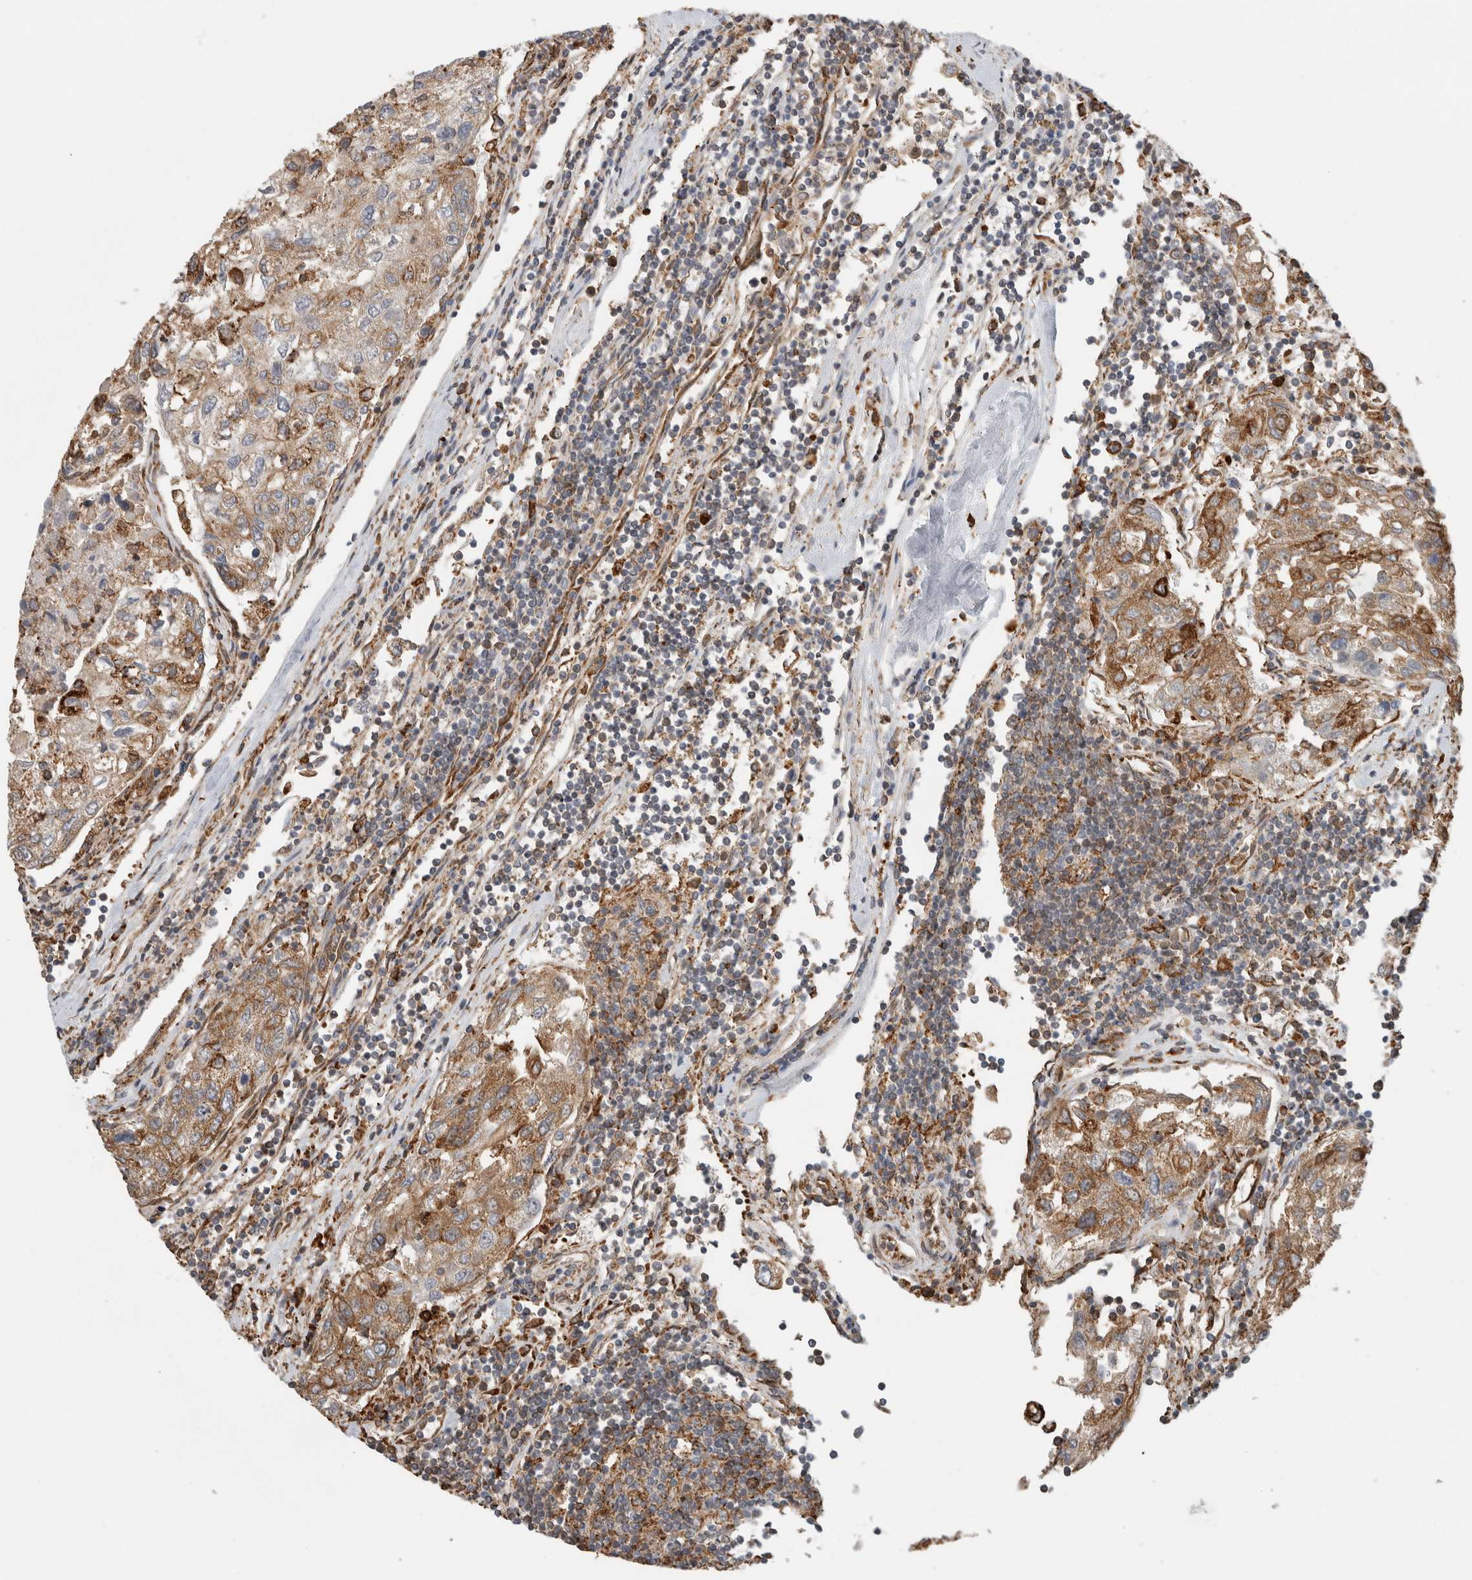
{"staining": {"intensity": "moderate", "quantity": "25%-75%", "location": "cytoplasmic/membranous"}, "tissue": "urothelial cancer", "cell_type": "Tumor cells", "image_type": "cancer", "snomed": [{"axis": "morphology", "description": "Urothelial carcinoma, High grade"}, {"axis": "topography", "description": "Lymph node"}, {"axis": "topography", "description": "Urinary bladder"}], "caption": "Human urothelial carcinoma (high-grade) stained for a protein (brown) shows moderate cytoplasmic/membranous positive positivity in about 25%-75% of tumor cells.", "gene": "MS4A7", "patient": {"sex": "male", "age": 51}}